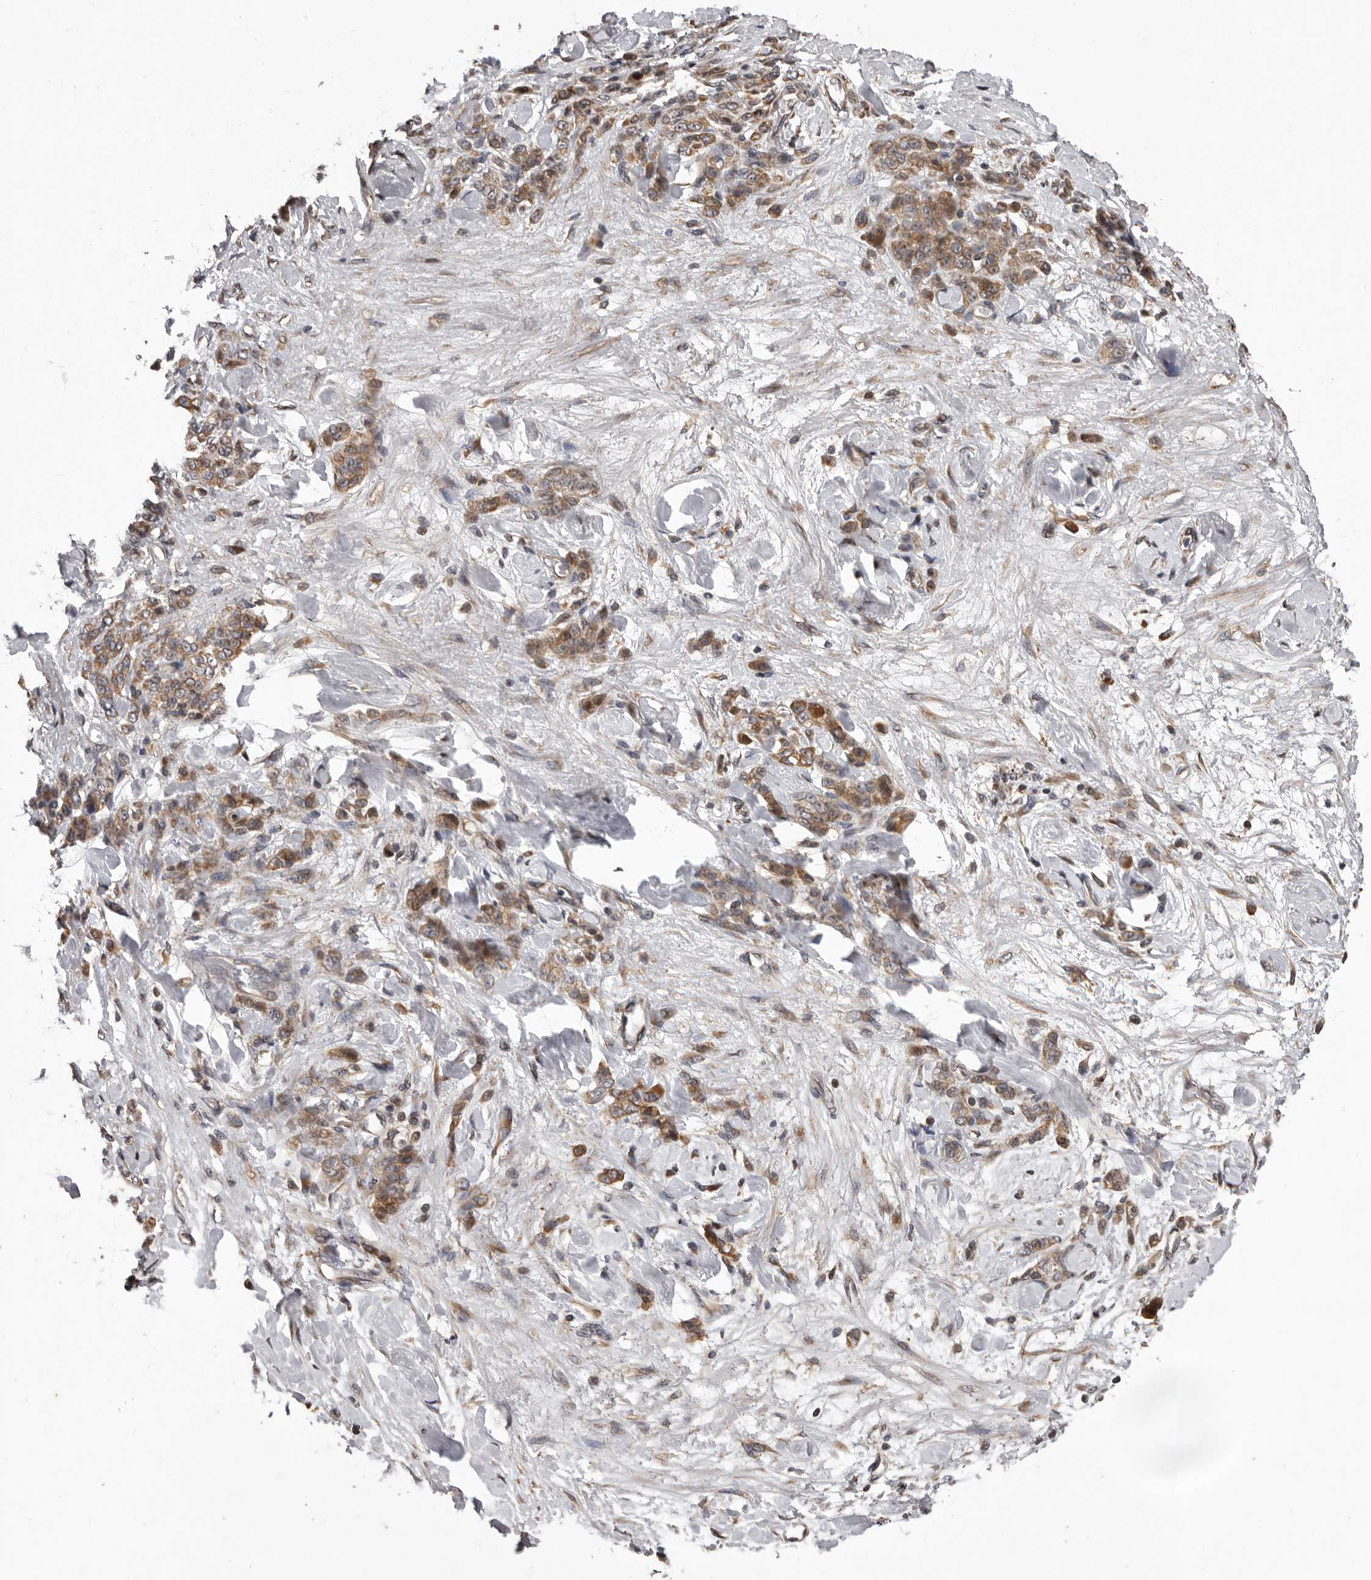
{"staining": {"intensity": "moderate", "quantity": ">75%", "location": "cytoplasmic/membranous"}, "tissue": "stomach cancer", "cell_type": "Tumor cells", "image_type": "cancer", "snomed": [{"axis": "morphology", "description": "Normal tissue, NOS"}, {"axis": "morphology", "description": "Adenocarcinoma, NOS"}, {"axis": "topography", "description": "Stomach"}], "caption": "A histopathology image of human stomach cancer stained for a protein reveals moderate cytoplasmic/membranous brown staining in tumor cells.", "gene": "GADD45B", "patient": {"sex": "male", "age": 82}}